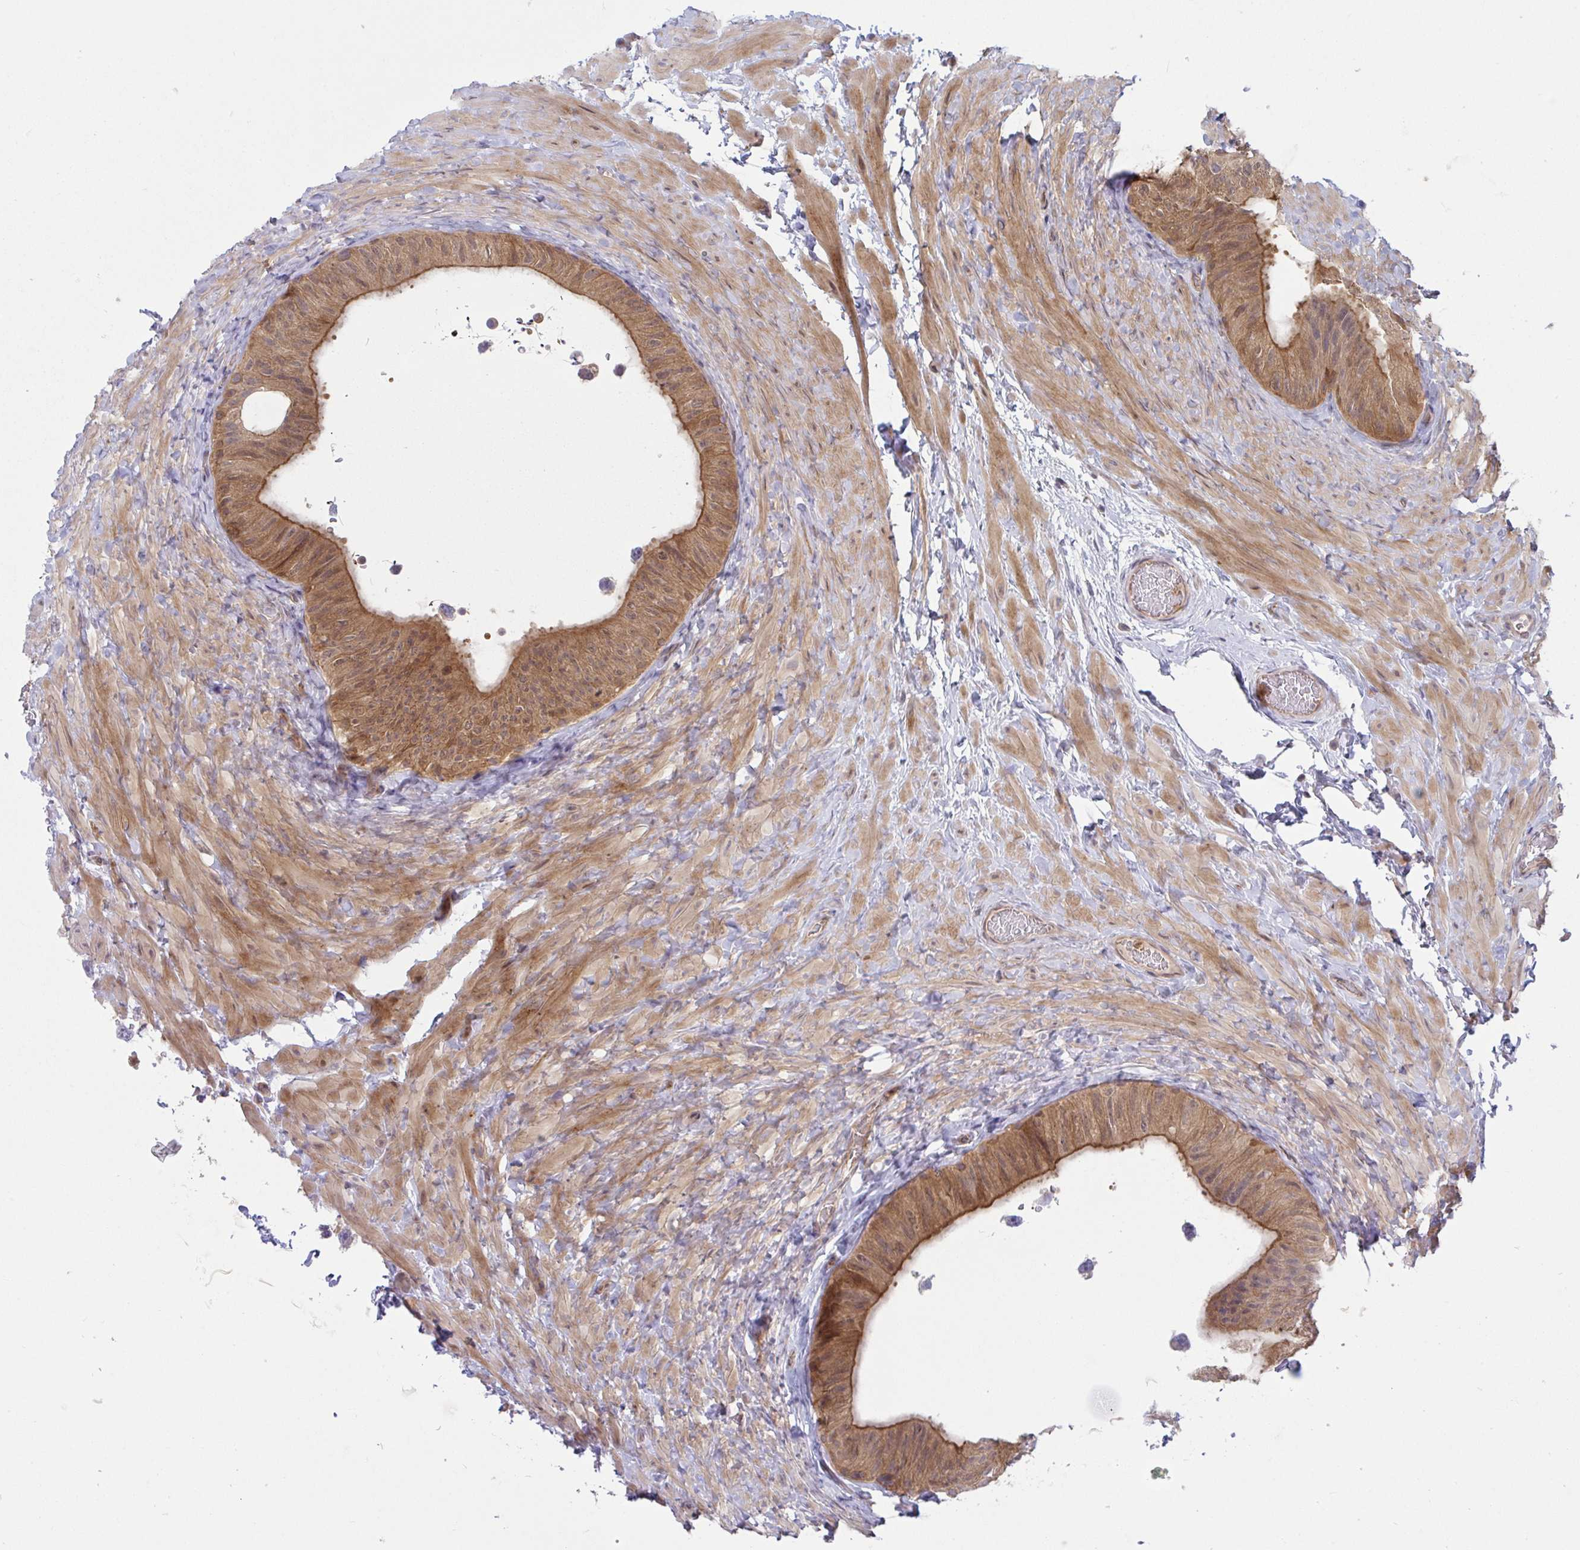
{"staining": {"intensity": "strong", "quantity": ">75%", "location": "cytoplasmic/membranous,nuclear"}, "tissue": "epididymis", "cell_type": "Glandular cells", "image_type": "normal", "snomed": [{"axis": "morphology", "description": "Normal tissue, NOS"}, {"axis": "topography", "description": "Epididymis, spermatic cord, NOS"}, {"axis": "topography", "description": "Epididymis"}], "caption": "Immunohistochemical staining of benign epididymis reveals >75% levels of strong cytoplasmic/membranous,nuclear protein expression in about >75% of glandular cells. The staining is performed using DAB (3,3'-diaminobenzidine) brown chromogen to label protein expression. The nuclei are counter-stained blue using hematoxylin.", "gene": "LMNTD2", "patient": {"sex": "male", "age": 31}}